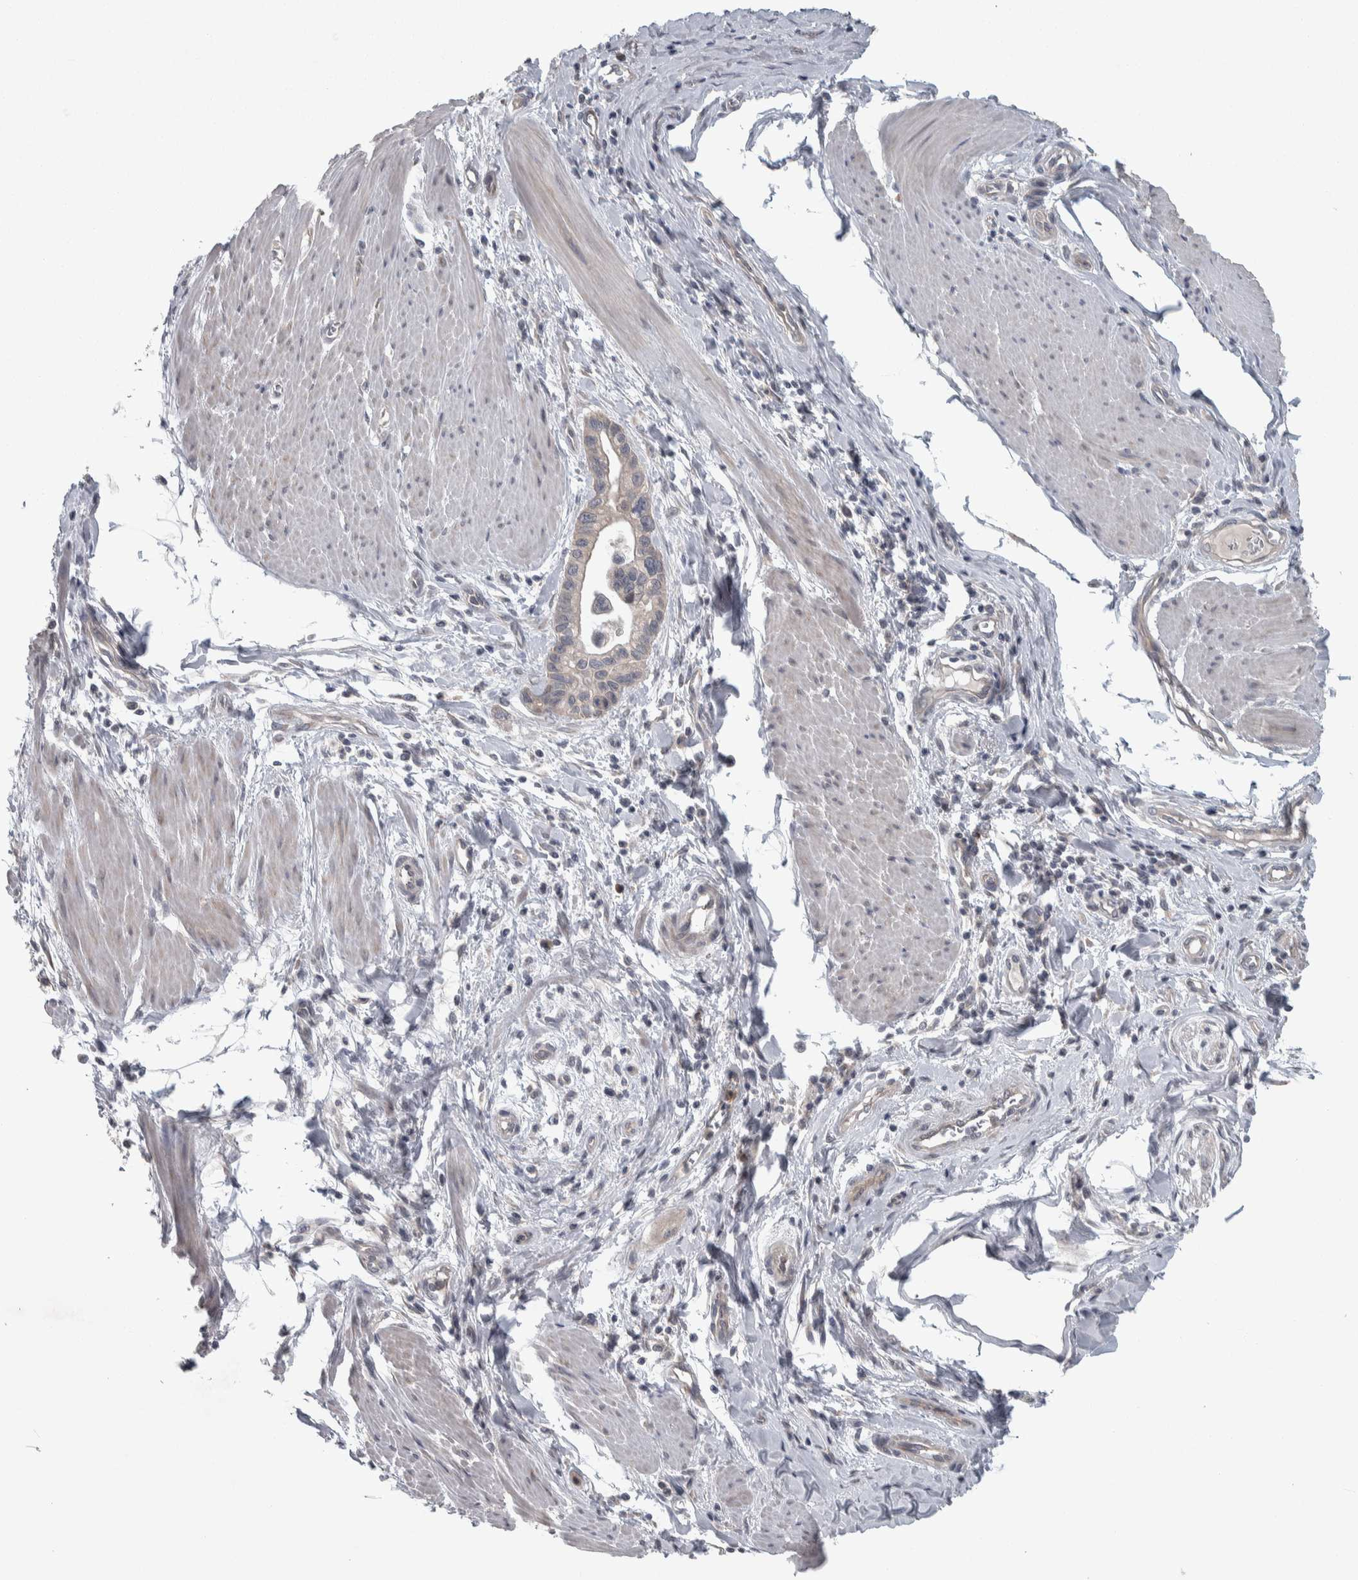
{"staining": {"intensity": "weak", "quantity": "<25%", "location": "cytoplasmic/membranous"}, "tissue": "pancreatic cancer", "cell_type": "Tumor cells", "image_type": "cancer", "snomed": [{"axis": "morphology", "description": "Adenocarcinoma, NOS"}, {"axis": "topography", "description": "Pancreas"}], "caption": "Tumor cells are negative for brown protein staining in pancreatic cancer. Nuclei are stained in blue.", "gene": "SRP68", "patient": {"sex": "male", "age": 74}}